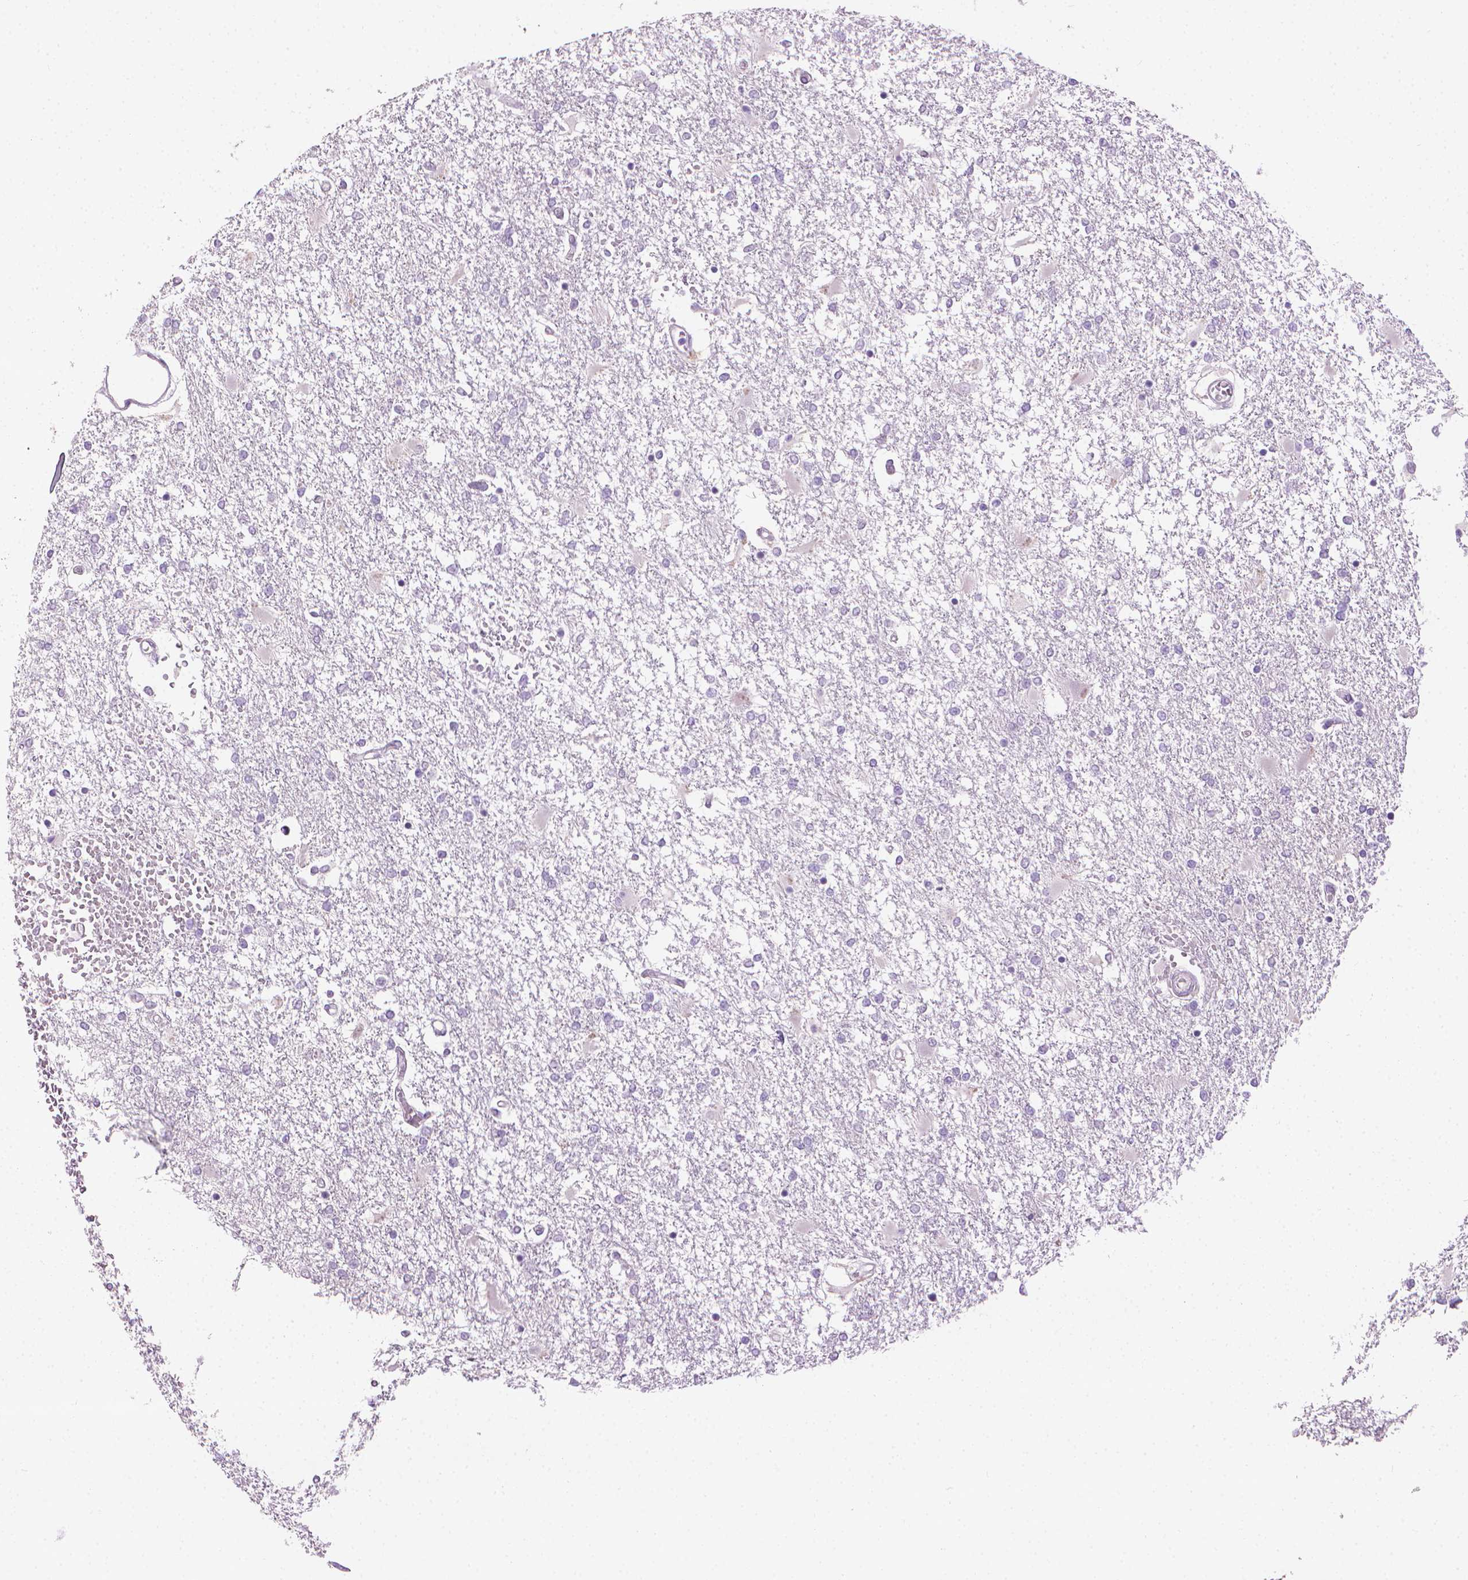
{"staining": {"intensity": "negative", "quantity": "none", "location": "none"}, "tissue": "glioma", "cell_type": "Tumor cells", "image_type": "cancer", "snomed": [{"axis": "morphology", "description": "Glioma, malignant, High grade"}, {"axis": "topography", "description": "Cerebral cortex"}], "caption": "This photomicrograph is of high-grade glioma (malignant) stained with immunohistochemistry (IHC) to label a protein in brown with the nuclei are counter-stained blue. There is no expression in tumor cells. (Stains: DAB immunohistochemistry (IHC) with hematoxylin counter stain, Microscopy: brightfield microscopy at high magnification).", "gene": "MLANA", "patient": {"sex": "male", "age": 79}}